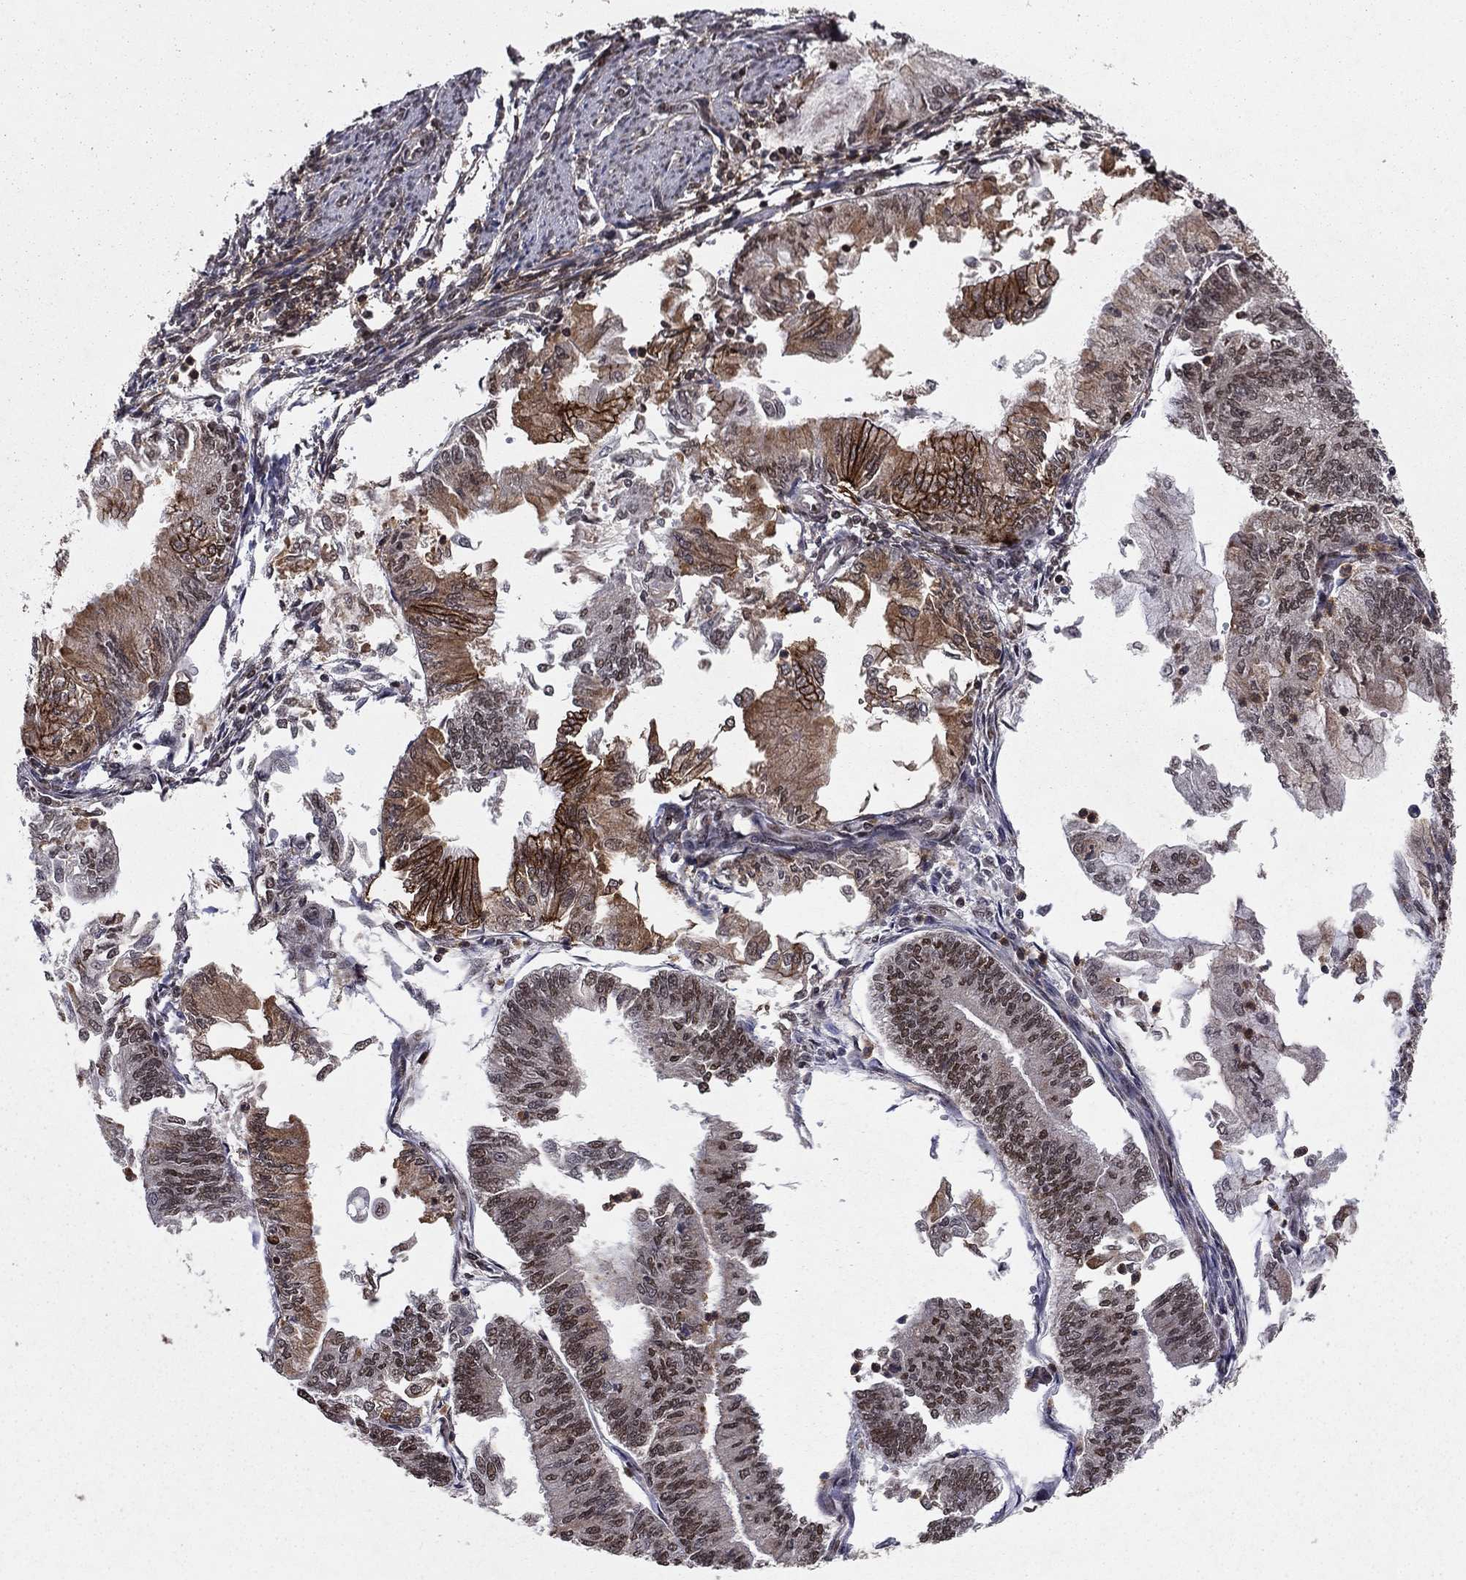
{"staining": {"intensity": "strong", "quantity": "<25%", "location": "cytoplasmic/membranous"}, "tissue": "endometrial cancer", "cell_type": "Tumor cells", "image_type": "cancer", "snomed": [{"axis": "morphology", "description": "Adenocarcinoma, NOS"}, {"axis": "topography", "description": "Endometrium"}], "caption": "Immunohistochemistry micrograph of adenocarcinoma (endometrial) stained for a protein (brown), which demonstrates medium levels of strong cytoplasmic/membranous staining in about <25% of tumor cells.", "gene": "SSX2IP", "patient": {"sex": "female", "age": 59}}